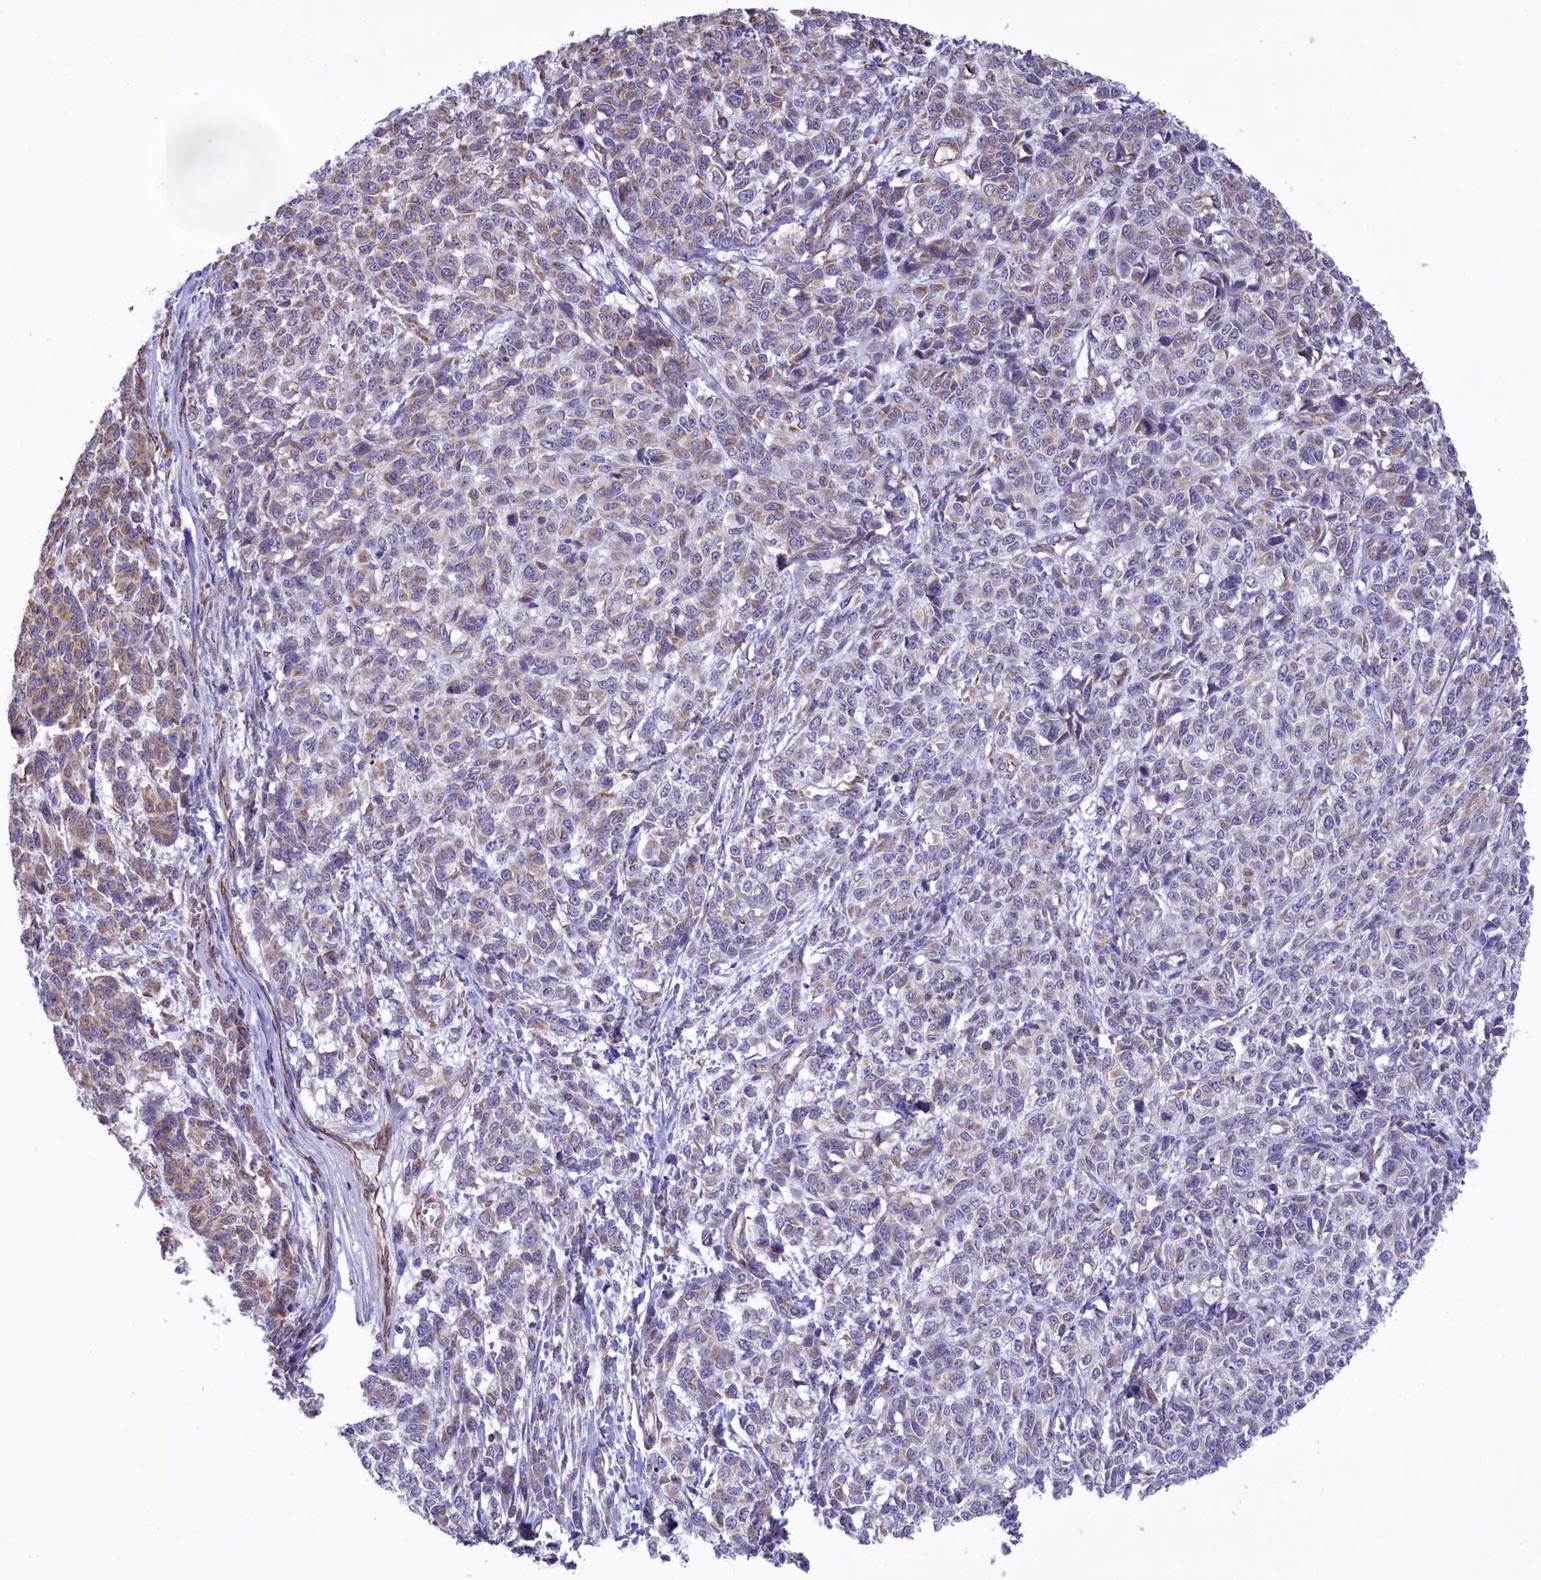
{"staining": {"intensity": "weak", "quantity": "<25%", "location": "cytoplasmic/membranous"}, "tissue": "melanoma", "cell_type": "Tumor cells", "image_type": "cancer", "snomed": [{"axis": "morphology", "description": "Malignant melanoma, NOS"}, {"axis": "topography", "description": "Skin"}], "caption": "The image reveals no staining of tumor cells in malignant melanoma.", "gene": "GATB", "patient": {"sex": "male", "age": 49}}